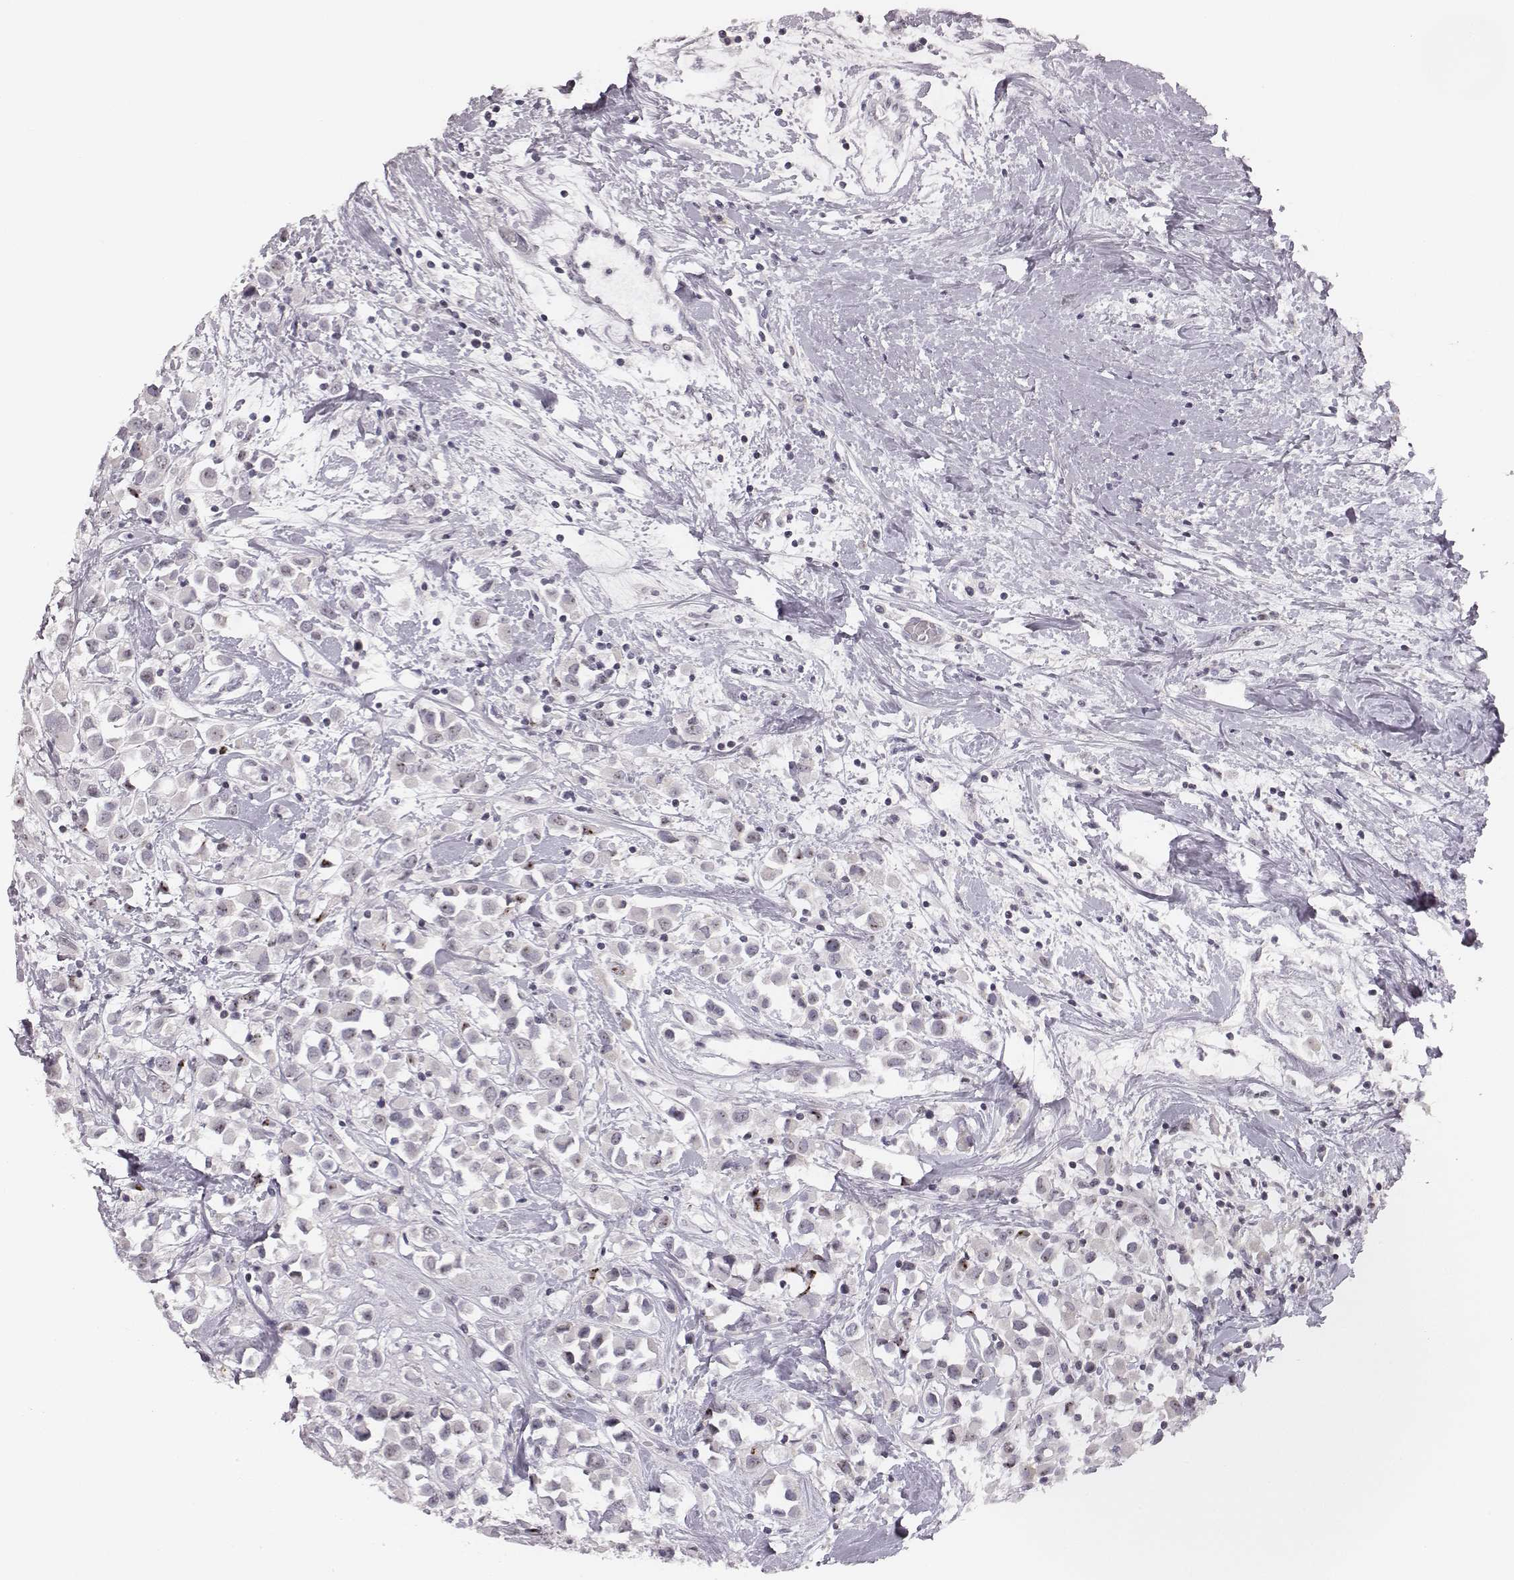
{"staining": {"intensity": "negative", "quantity": "none", "location": "none"}, "tissue": "breast cancer", "cell_type": "Tumor cells", "image_type": "cancer", "snomed": [{"axis": "morphology", "description": "Duct carcinoma"}, {"axis": "topography", "description": "Breast"}], "caption": "Immunohistochemical staining of breast cancer (invasive ductal carcinoma) demonstrates no significant positivity in tumor cells.", "gene": "NIFK", "patient": {"sex": "female", "age": 61}}